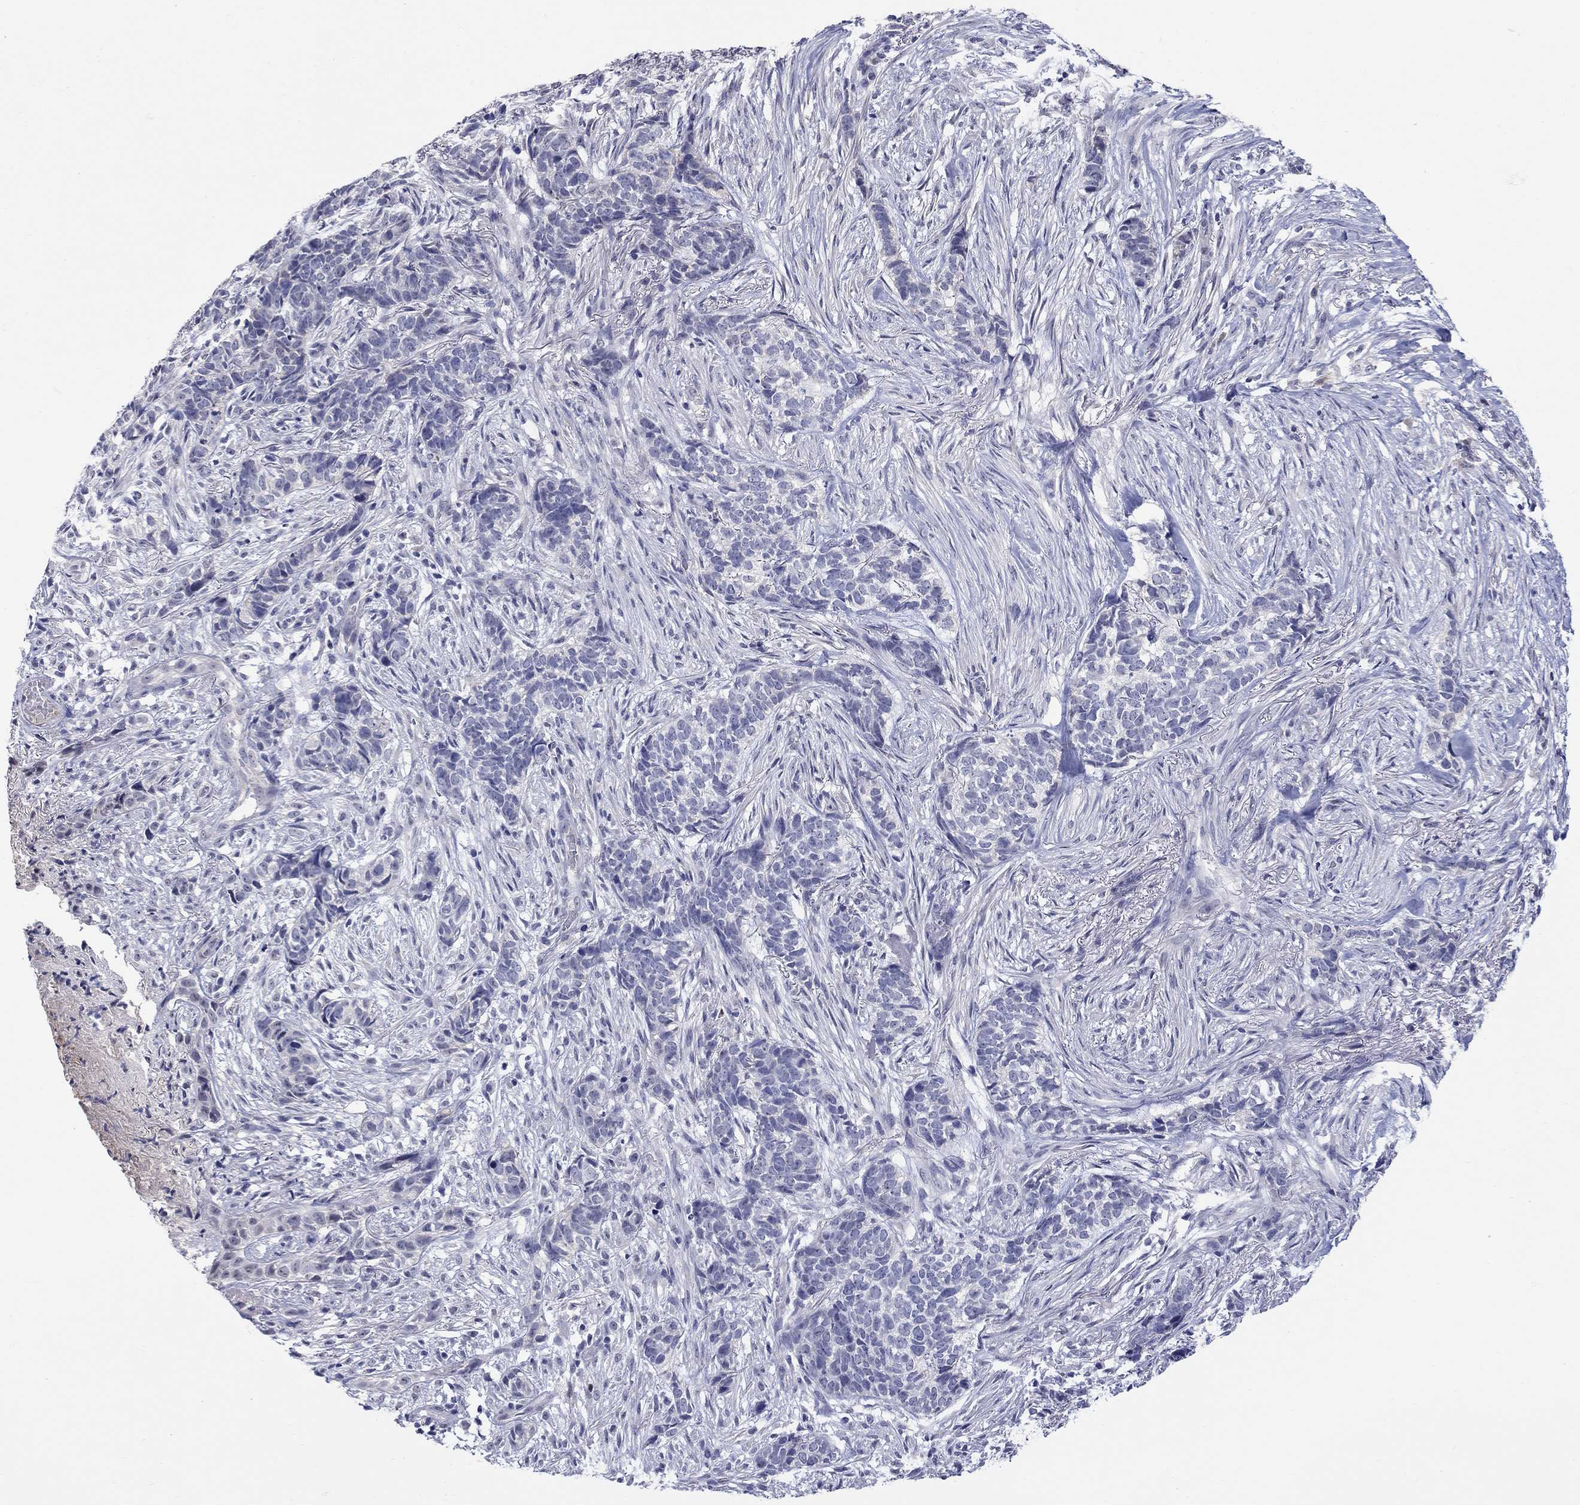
{"staining": {"intensity": "negative", "quantity": "none", "location": "none"}, "tissue": "skin cancer", "cell_type": "Tumor cells", "image_type": "cancer", "snomed": [{"axis": "morphology", "description": "Basal cell carcinoma"}, {"axis": "topography", "description": "Skin"}], "caption": "This is a image of immunohistochemistry staining of skin cancer (basal cell carcinoma), which shows no positivity in tumor cells.", "gene": "SLC30A3", "patient": {"sex": "female", "age": 69}}